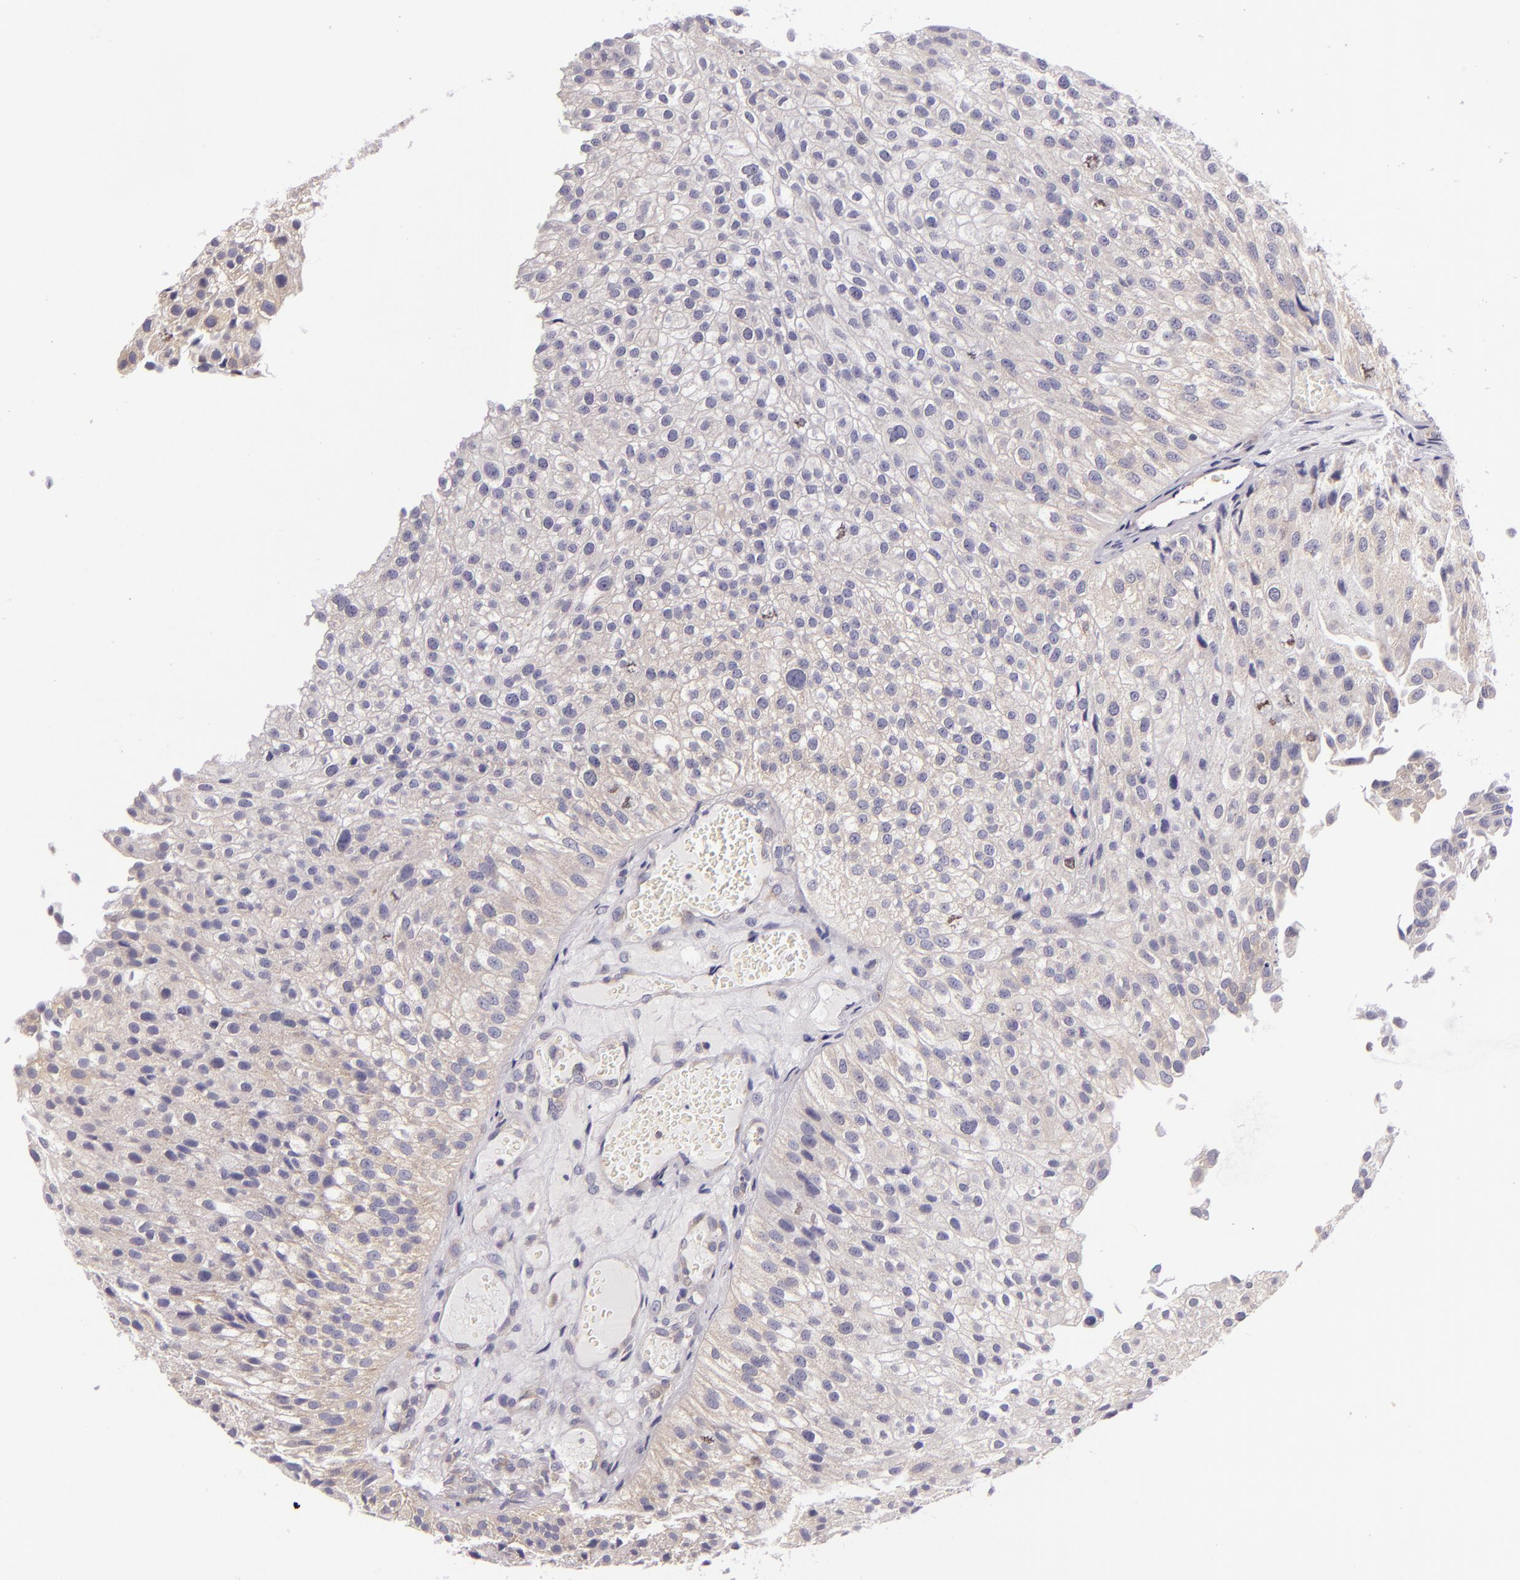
{"staining": {"intensity": "weak", "quantity": "25%-75%", "location": "cytoplasmic/membranous"}, "tissue": "urothelial cancer", "cell_type": "Tumor cells", "image_type": "cancer", "snomed": [{"axis": "morphology", "description": "Urothelial carcinoma, Low grade"}, {"axis": "topography", "description": "Urinary bladder"}], "caption": "Brown immunohistochemical staining in urothelial carcinoma (low-grade) exhibits weak cytoplasmic/membranous positivity in approximately 25%-75% of tumor cells.", "gene": "UPF3B", "patient": {"sex": "female", "age": 89}}